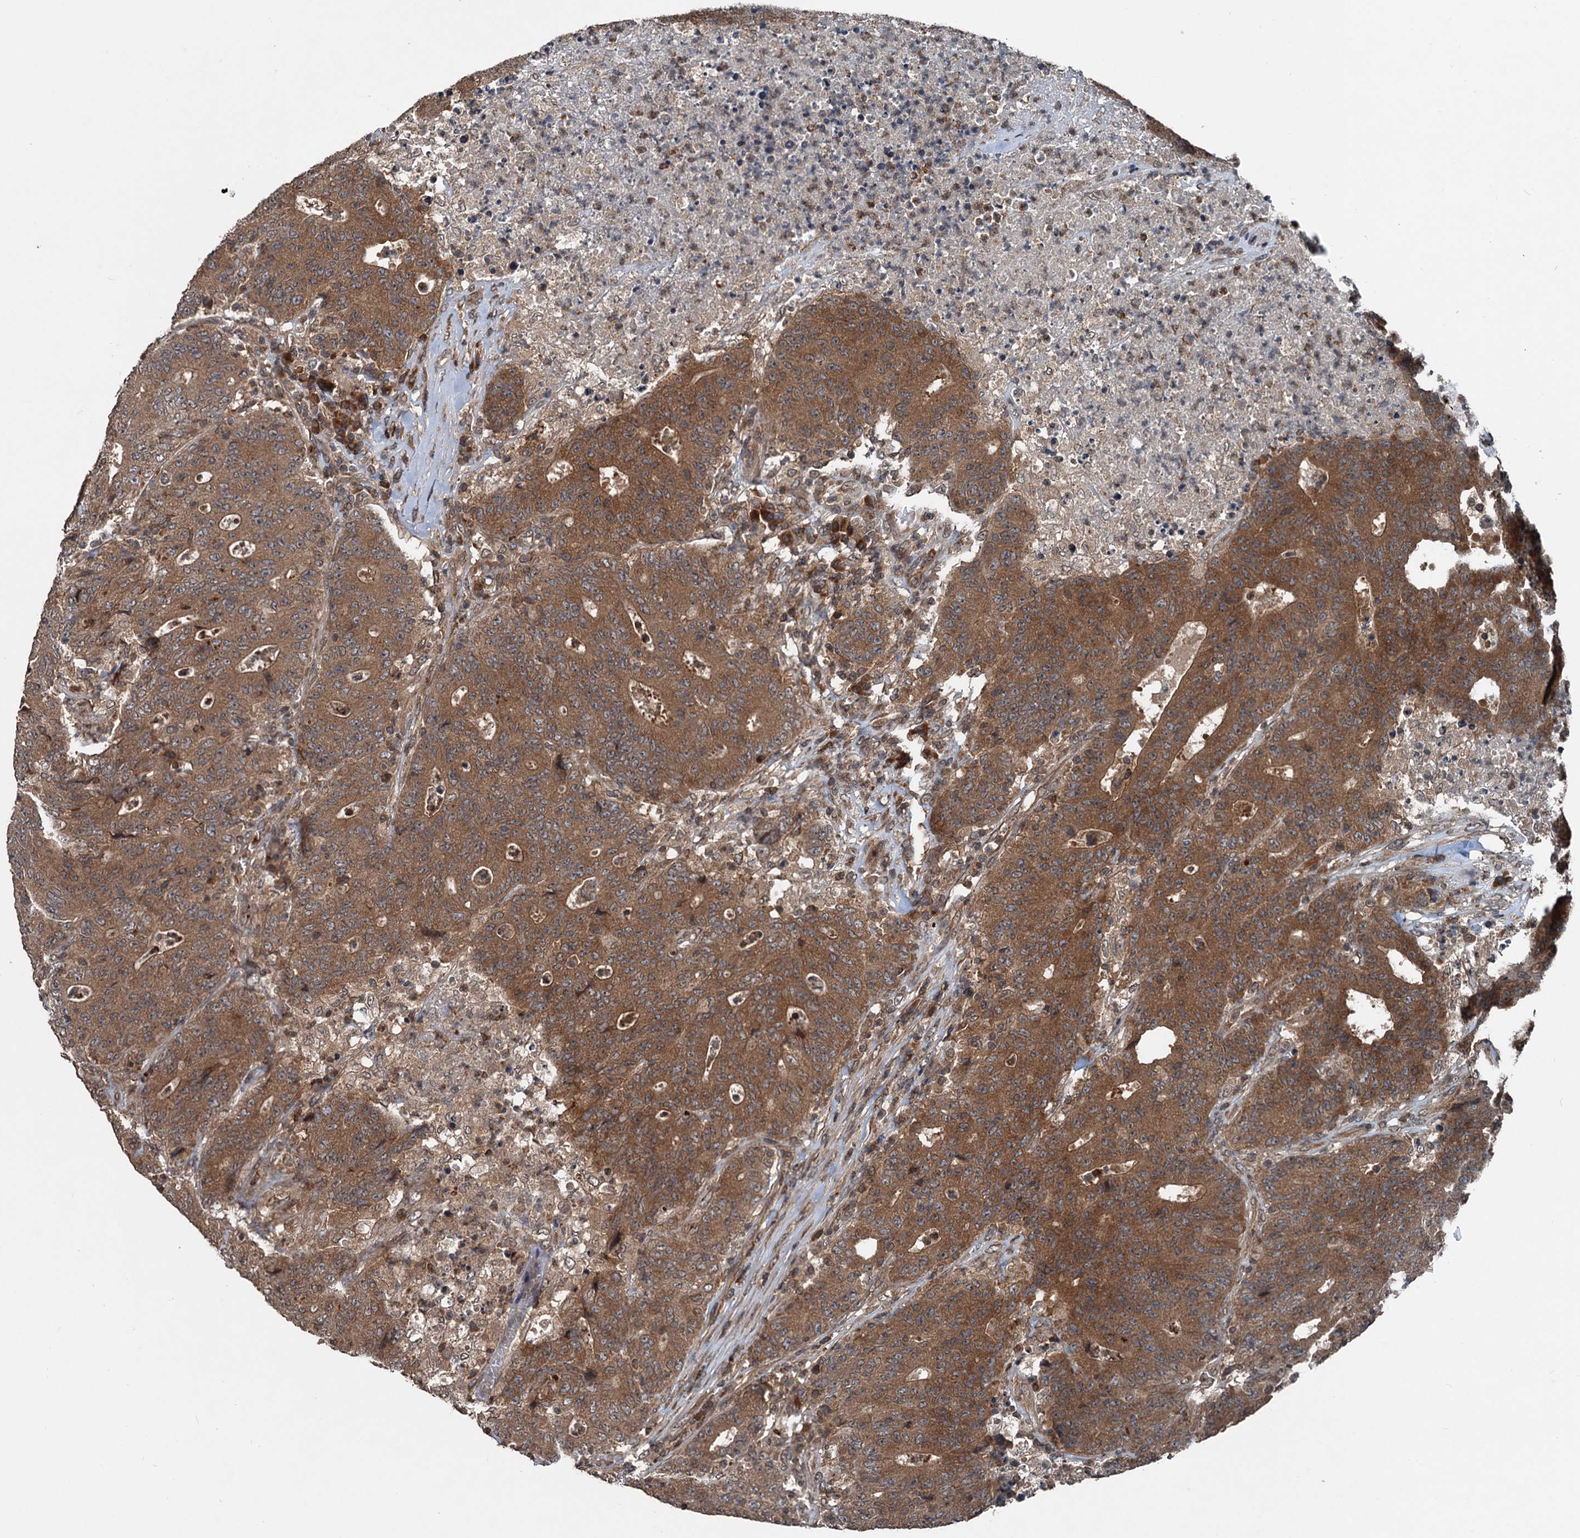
{"staining": {"intensity": "strong", "quantity": ">75%", "location": "cytoplasmic/membranous"}, "tissue": "colorectal cancer", "cell_type": "Tumor cells", "image_type": "cancer", "snomed": [{"axis": "morphology", "description": "Adenocarcinoma, NOS"}, {"axis": "topography", "description": "Colon"}], "caption": "A high amount of strong cytoplasmic/membranous staining is present in approximately >75% of tumor cells in colorectal cancer tissue.", "gene": "N4BP2L2", "patient": {"sex": "female", "age": 75}}